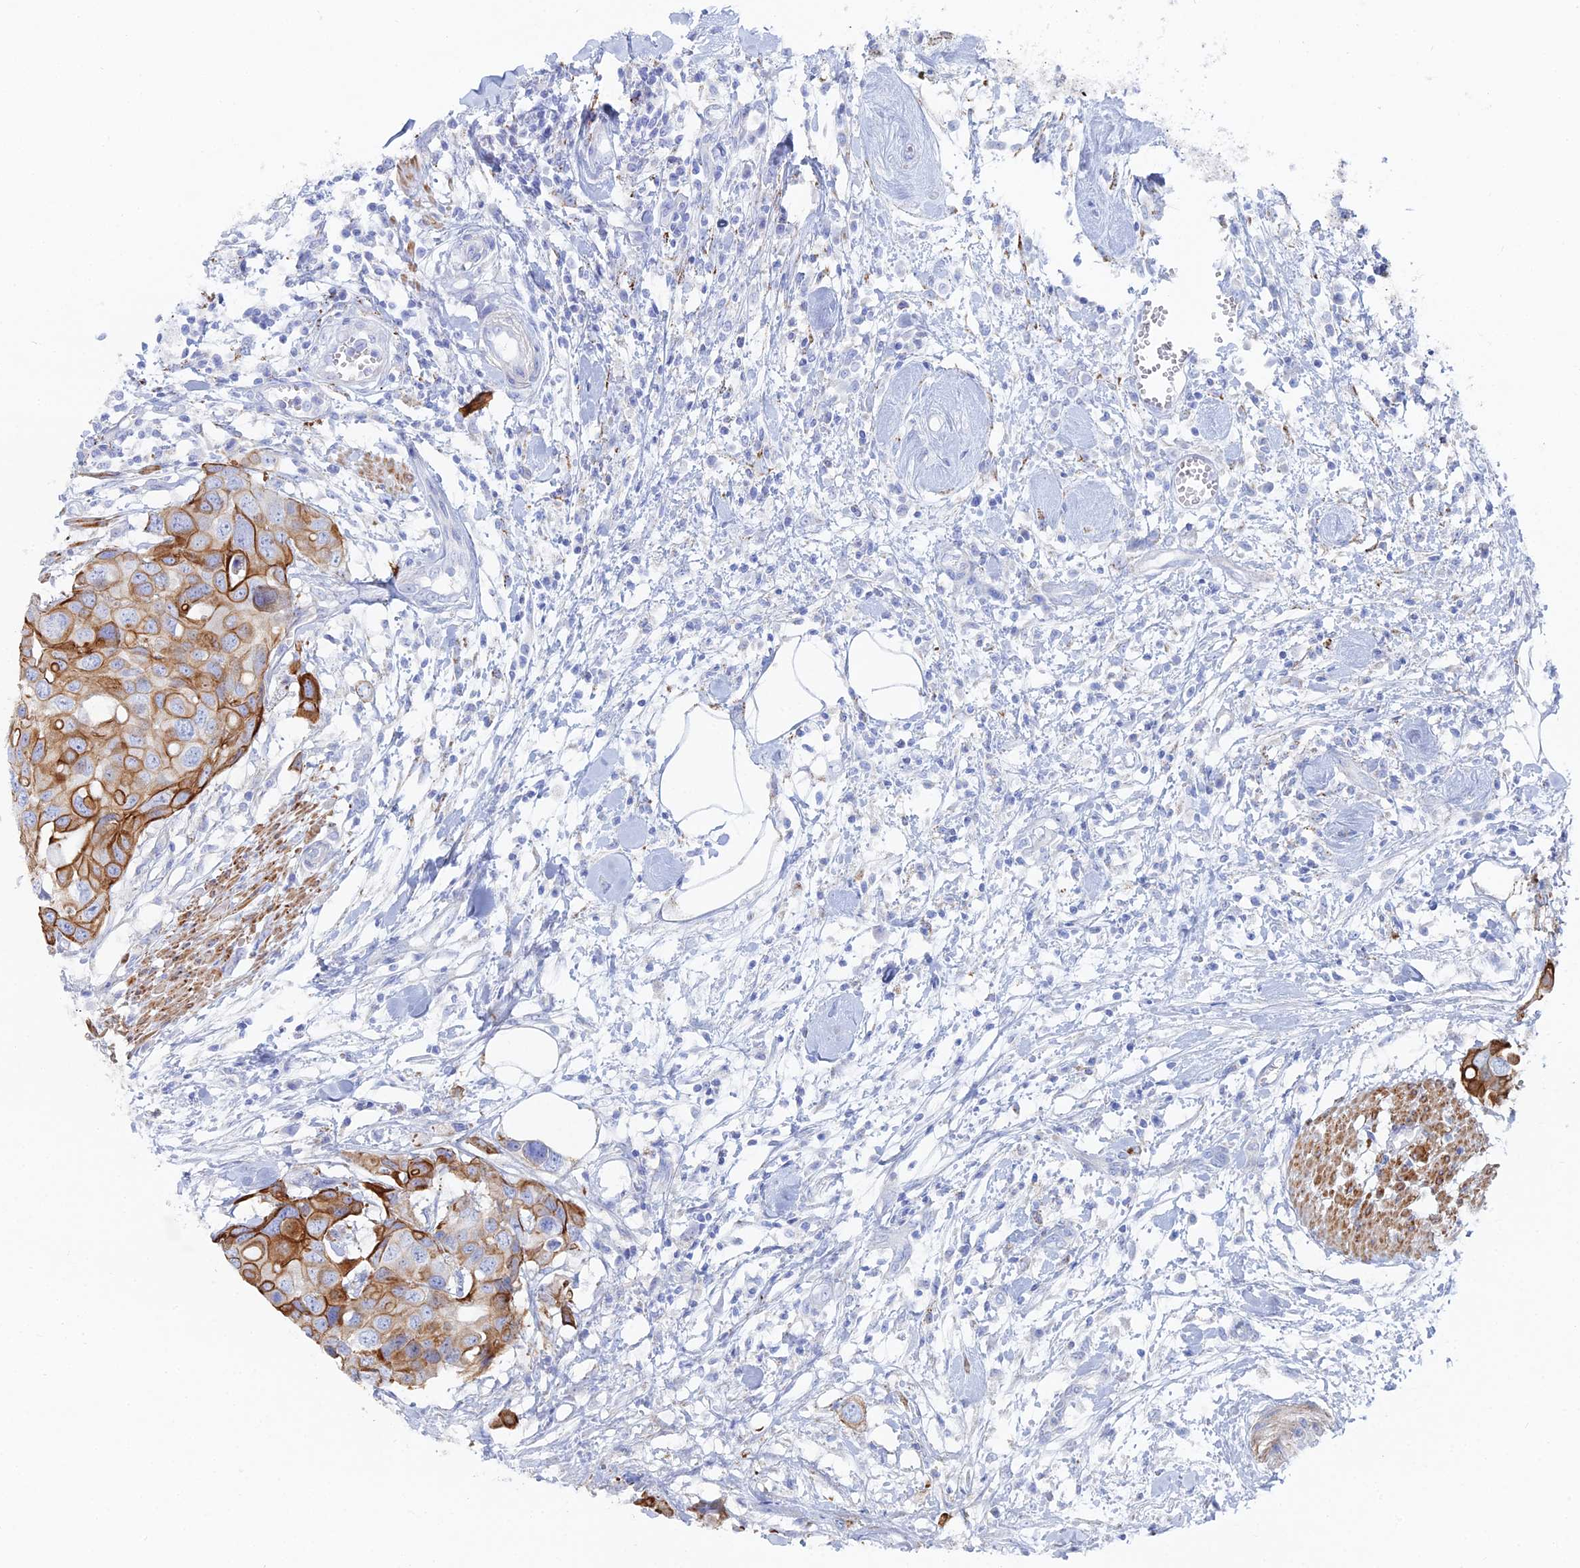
{"staining": {"intensity": "moderate", "quantity": ">75%", "location": "cytoplasmic/membranous"}, "tissue": "colorectal cancer", "cell_type": "Tumor cells", "image_type": "cancer", "snomed": [{"axis": "morphology", "description": "Adenocarcinoma, NOS"}, {"axis": "topography", "description": "Colon"}], "caption": "The image demonstrates a brown stain indicating the presence of a protein in the cytoplasmic/membranous of tumor cells in adenocarcinoma (colorectal). (IHC, brightfield microscopy, high magnification).", "gene": "DHX34", "patient": {"sex": "male", "age": 77}}